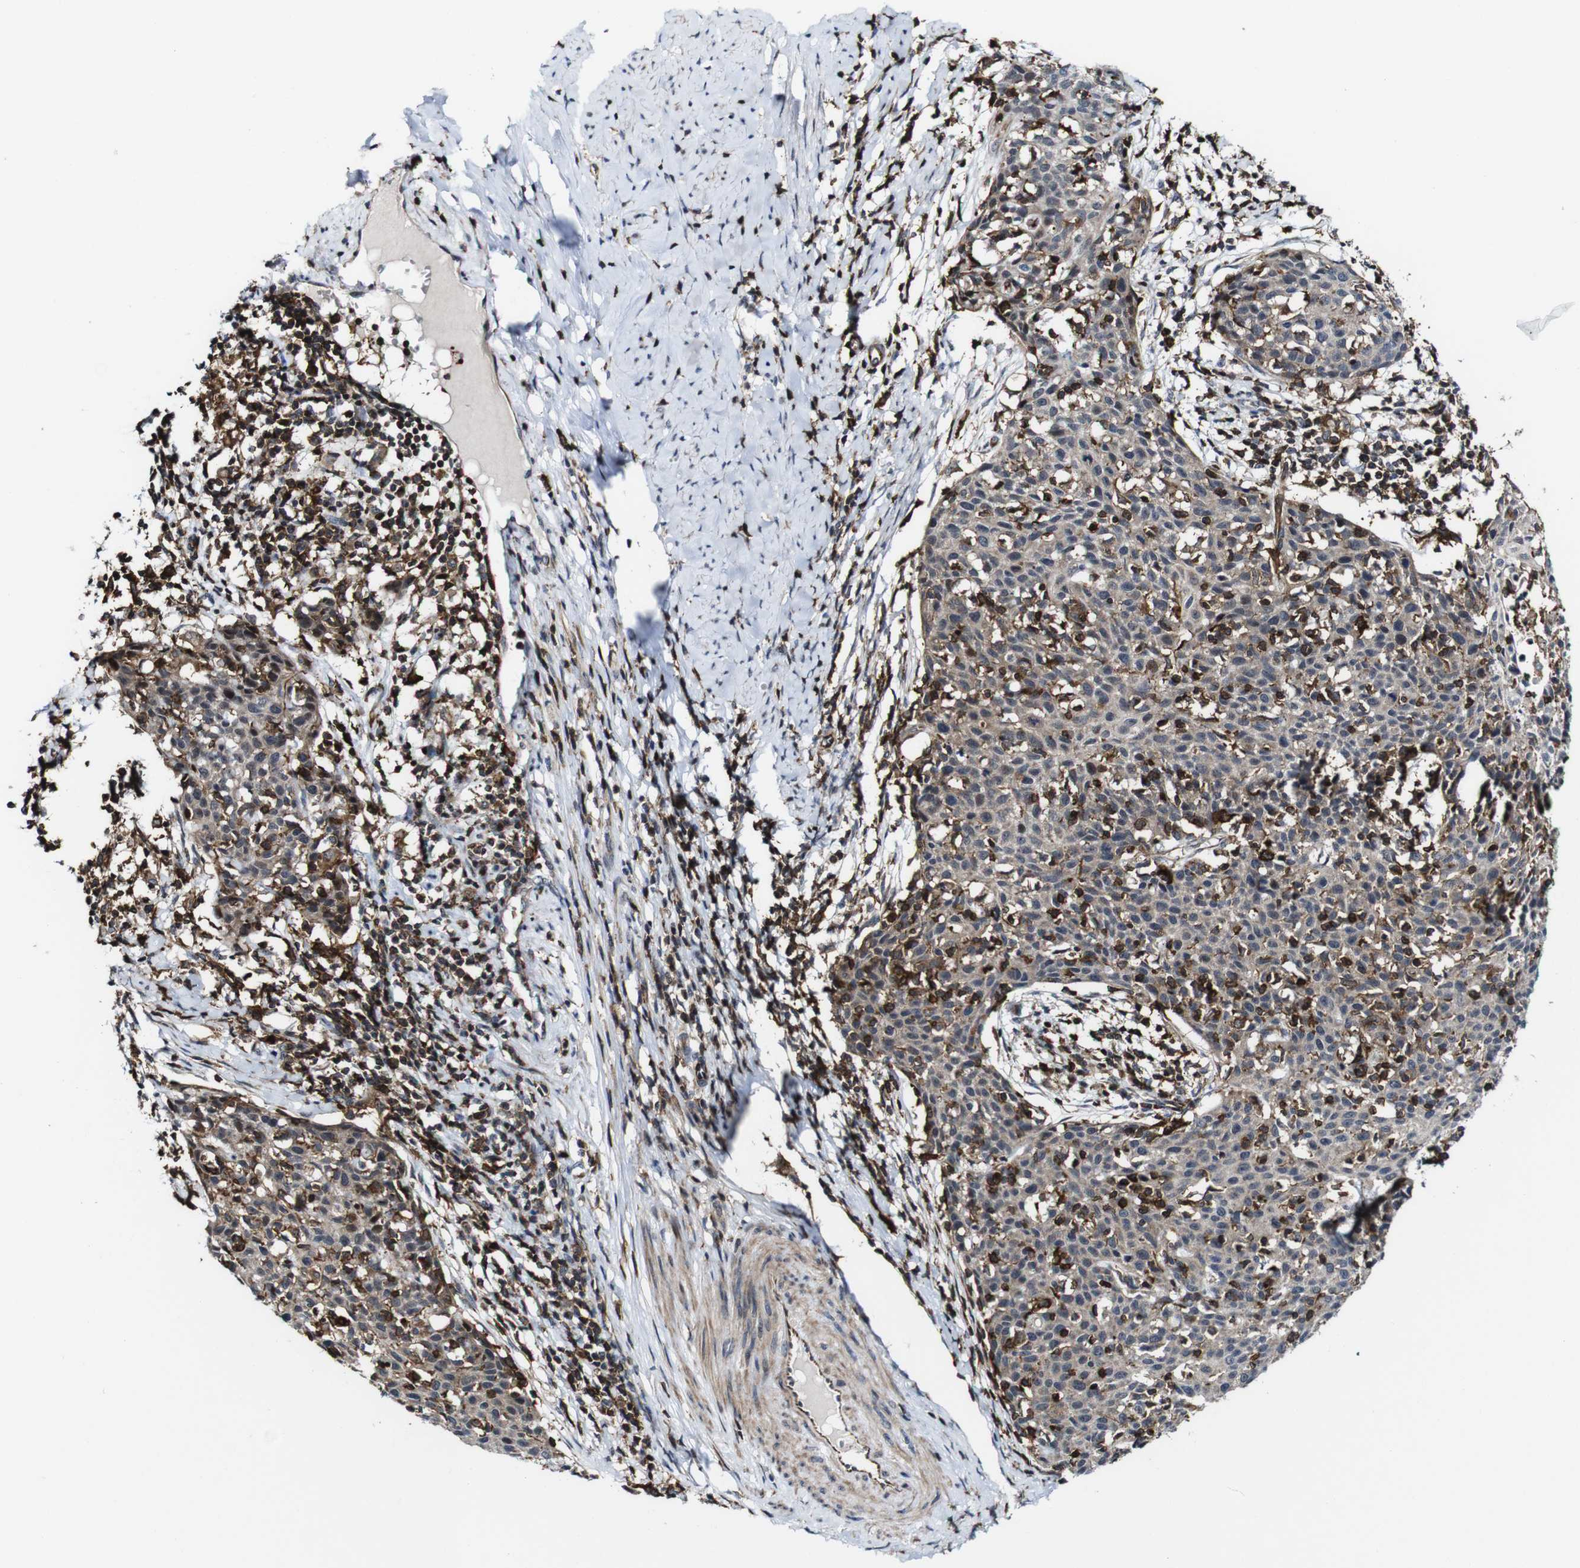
{"staining": {"intensity": "moderate", "quantity": ">75%", "location": "cytoplasmic/membranous"}, "tissue": "cervical cancer", "cell_type": "Tumor cells", "image_type": "cancer", "snomed": [{"axis": "morphology", "description": "Squamous cell carcinoma, NOS"}, {"axis": "topography", "description": "Cervix"}], "caption": "A brown stain shows moderate cytoplasmic/membranous positivity of a protein in cervical squamous cell carcinoma tumor cells.", "gene": "JAK2", "patient": {"sex": "female", "age": 38}}